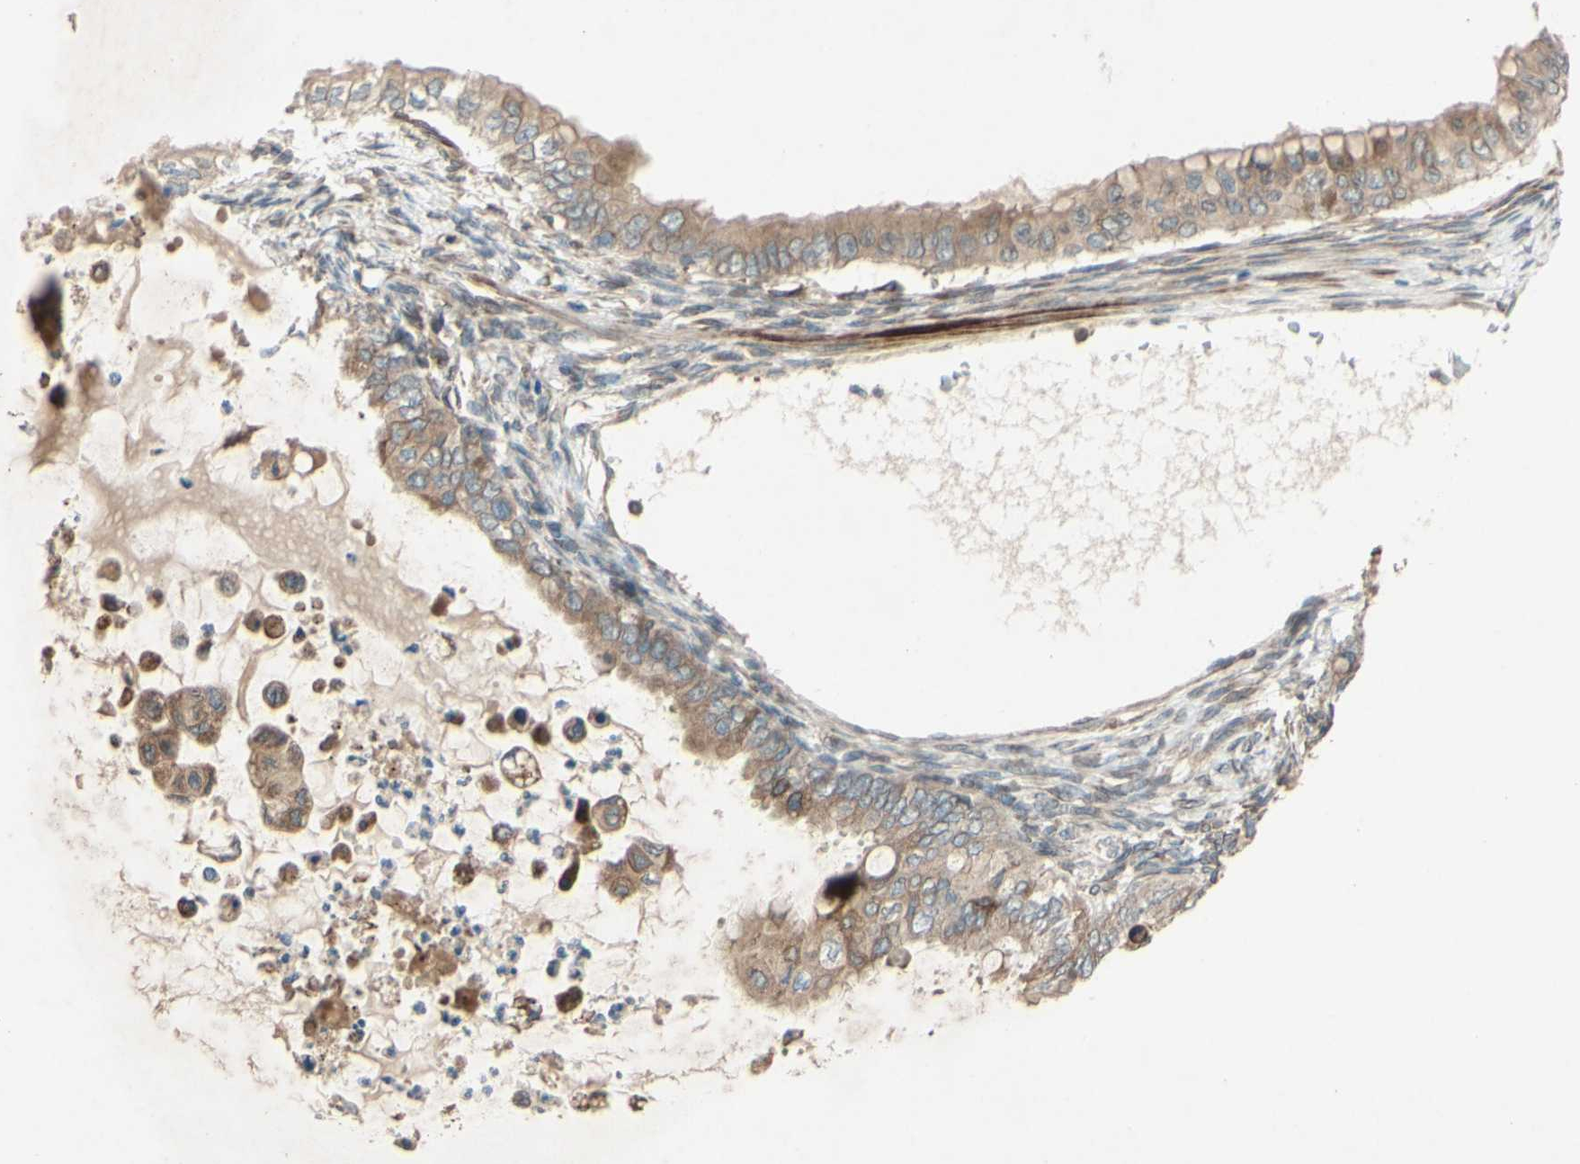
{"staining": {"intensity": "weak", "quantity": ">75%", "location": "cytoplasmic/membranous,nuclear"}, "tissue": "ovarian cancer", "cell_type": "Tumor cells", "image_type": "cancer", "snomed": [{"axis": "morphology", "description": "Cystadenocarcinoma, mucinous, NOS"}, {"axis": "topography", "description": "Ovary"}], "caption": "Protein analysis of ovarian cancer tissue demonstrates weak cytoplasmic/membranous and nuclear staining in about >75% of tumor cells.", "gene": "PTPRU", "patient": {"sex": "female", "age": 80}}